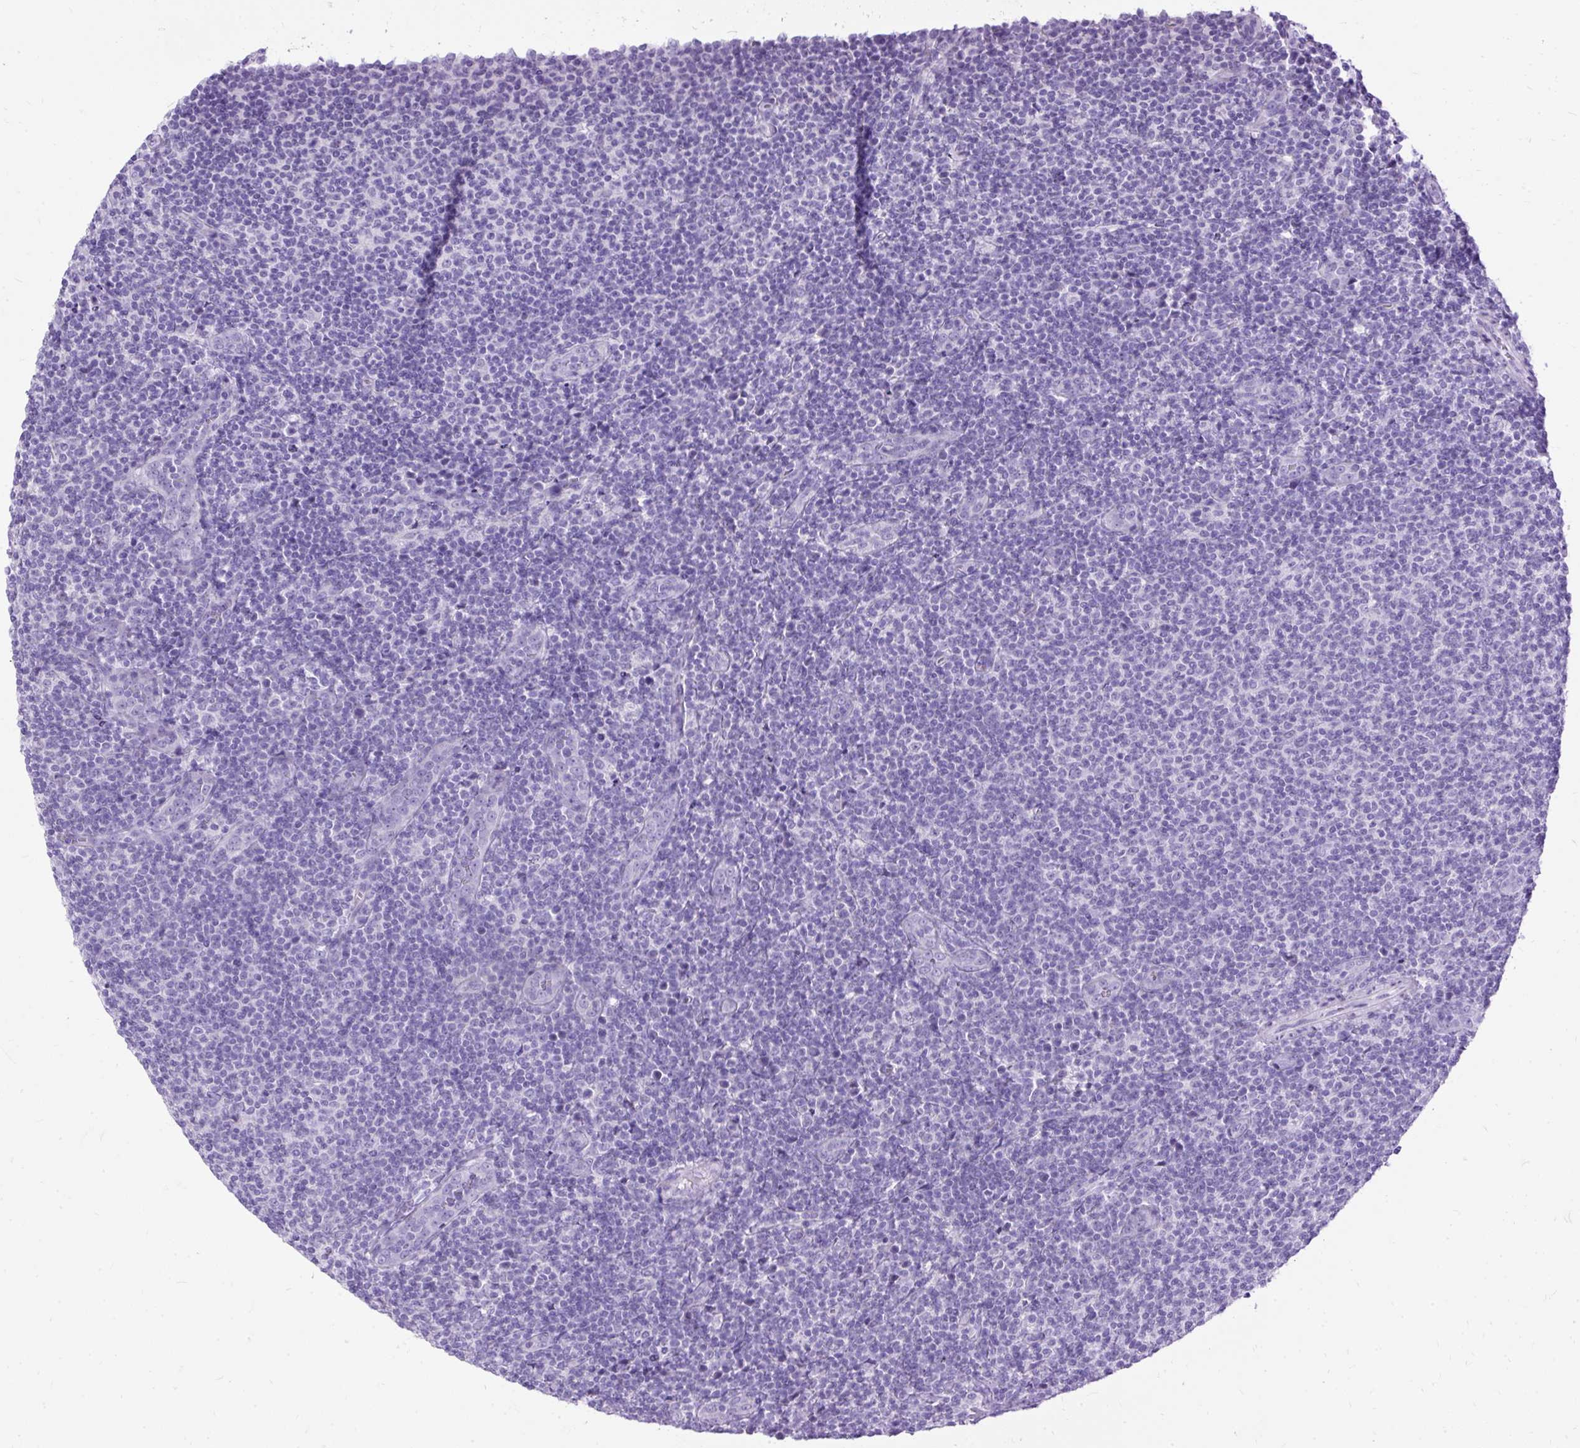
{"staining": {"intensity": "negative", "quantity": "none", "location": "none"}, "tissue": "lymphoma", "cell_type": "Tumor cells", "image_type": "cancer", "snomed": [{"axis": "morphology", "description": "Malignant lymphoma, non-Hodgkin's type, Low grade"}, {"axis": "topography", "description": "Lymph node"}], "caption": "IHC of human low-grade malignant lymphoma, non-Hodgkin's type reveals no expression in tumor cells.", "gene": "HEY1", "patient": {"sex": "male", "age": 66}}